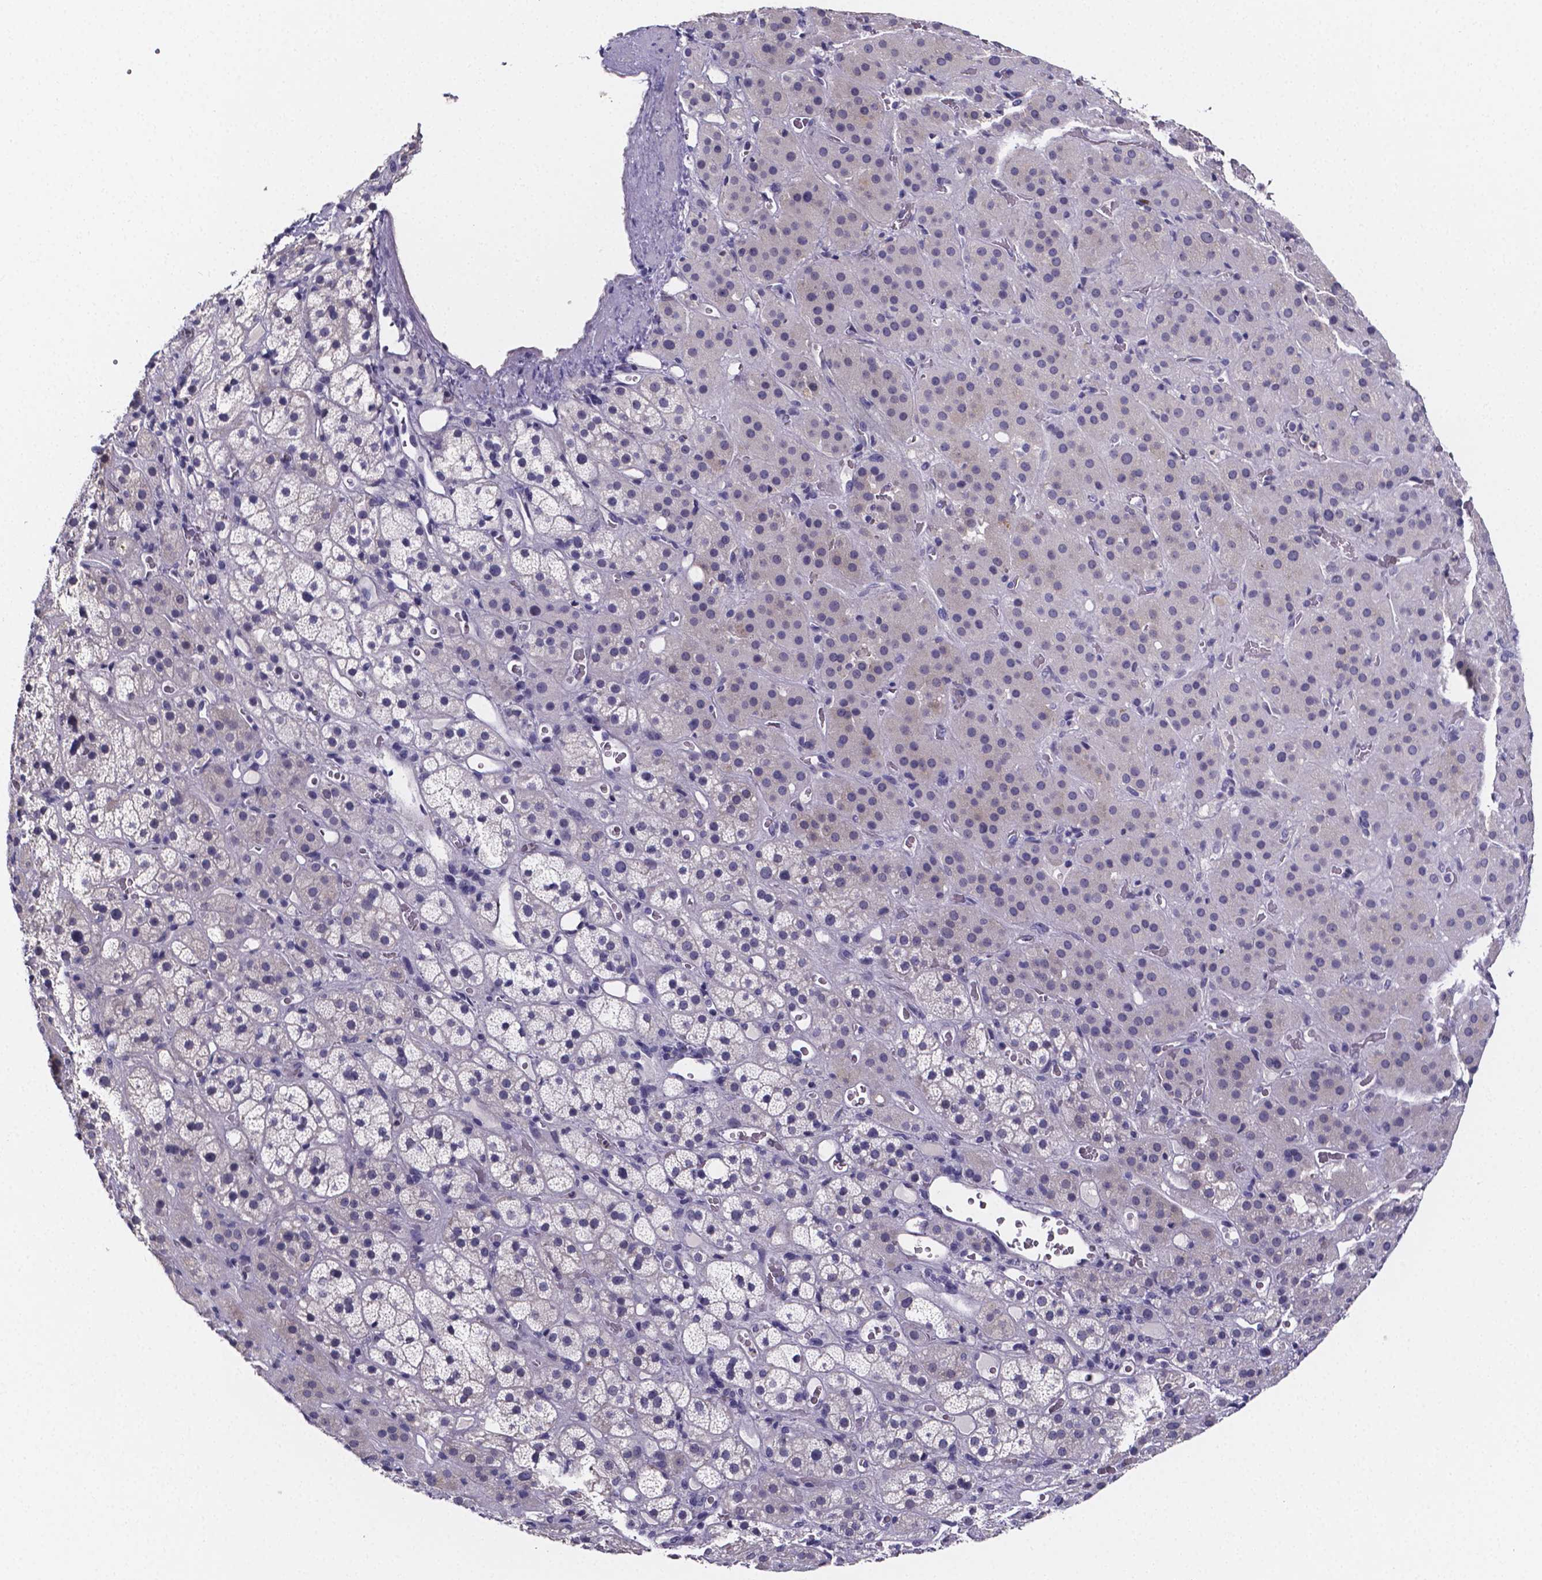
{"staining": {"intensity": "negative", "quantity": "none", "location": "none"}, "tissue": "adrenal gland", "cell_type": "Glandular cells", "image_type": "normal", "snomed": [{"axis": "morphology", "description": "Normal tissue, NOS"}, {"axis": "topography", "description": "Adrenal gland"}], "caption": "A histopathology image of adrenal gland stained for a protein displays no brown staining in glandular cells. Brightfield microscopy of immunohistochemistry stained with DAB (3,3'-diaminobenzidine) (brown) and hematoxylin (blue), captured at high magnification.", "gene": "IZUMO1", "patient": {"sex": "male", "age": 57}}